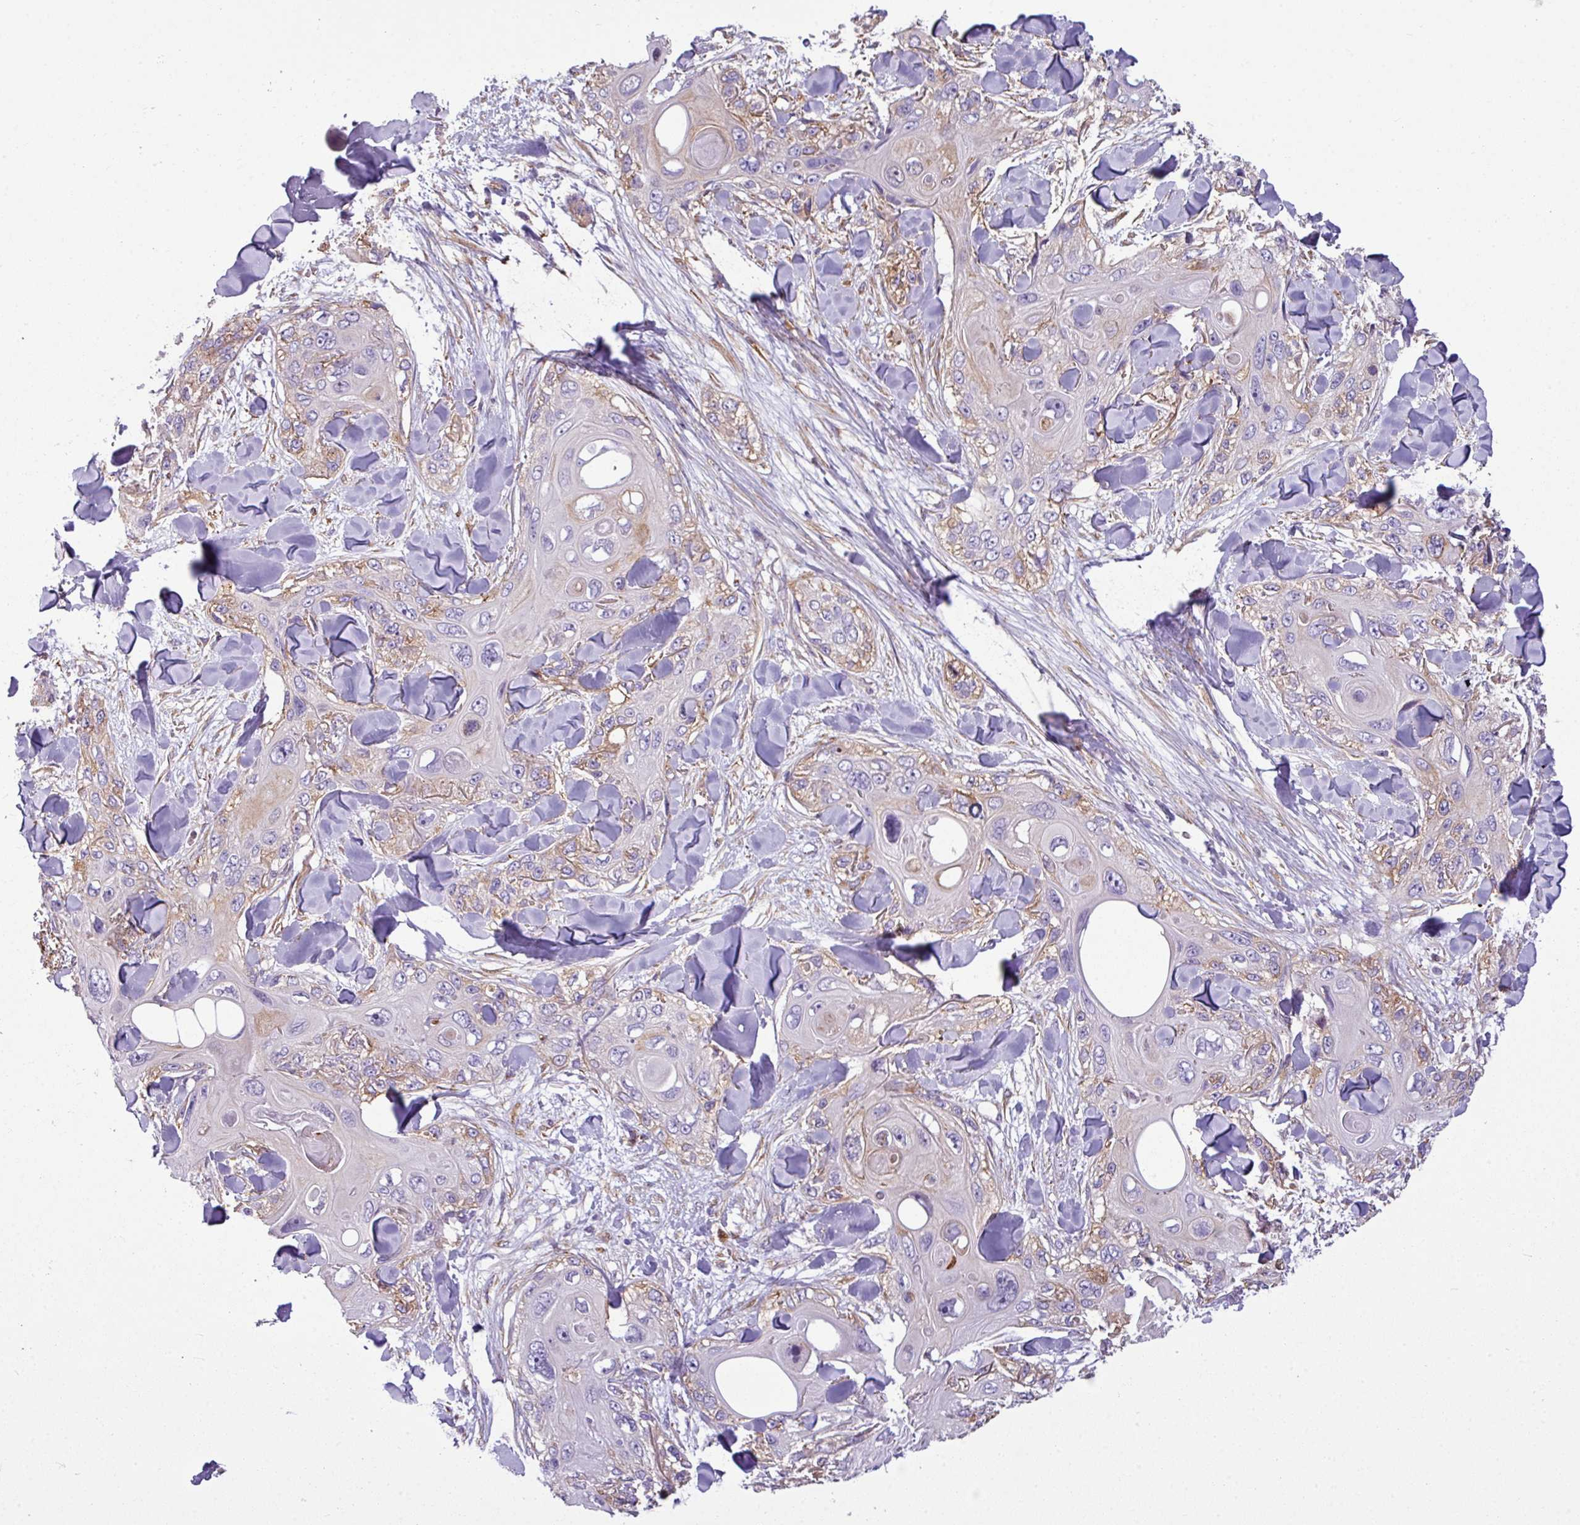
{"staining": {"intensity": "weak", "quantity": "25%-75%", "location": "cytoplasmic/membranous"}, "tissue": "skin cancer", "cell_type": "Tumor cells", "image_type": "cancer", "snomed": [{"axis": "morphology", "description": "Normal tissue, NOS"}, {"axis": "morphology", "description": "Squamous cell carcinoma, NOS"}, {"axis": "topography", "description": "Skin"}], "caption": "Weak cytoplasmic/membranous positivity is seen in approximately 25%-75% of tumor cells in squamous cell carcinoma (skin).", "gene": "XNDC1N", "patient": {"sex": "male", "age": 72}}